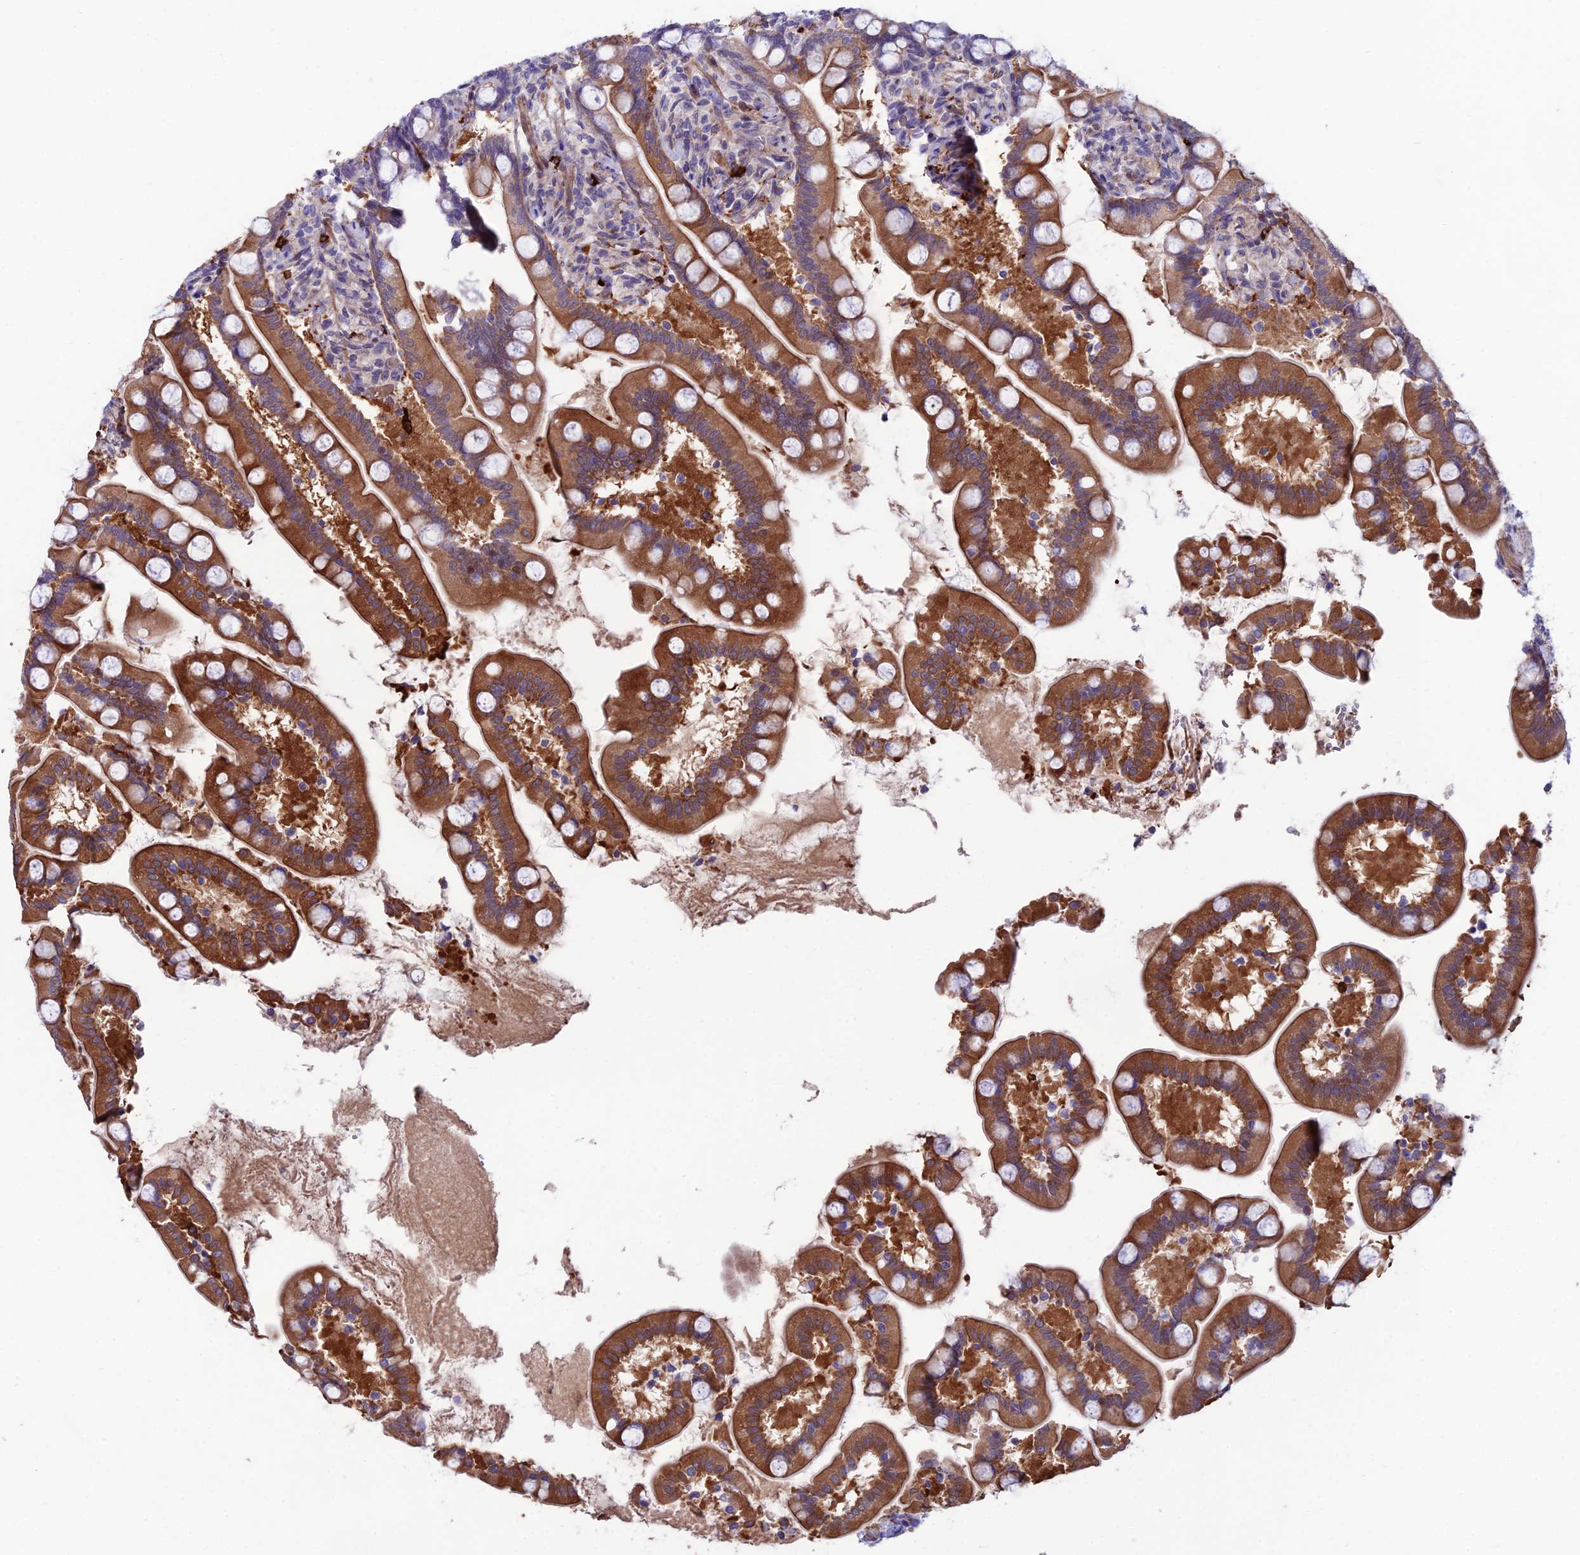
{"staining": {"intensity": "strong", "quantity": ">75%", "location": "cytoplasmic/membranous"}, "tissue": "small intestine", "cell_type": "Glandular cells", "image_type": "normal", "snomed": [{"axis": "morphology", "description": "Normal tissue, NOS"}, {"axis": "topography", "description": "Small intestine"}], "caption": "Immunohistochemistry (IHC) micrograph of benign small intestine: human small intestine stained using IHC exhibits high levels of strong protein expression localized specifically in the cytoplasmic/membranous of glandular cells, appearing as a cytoplasmic/membranous brown color.", "gene": "COL6A6", "patient": {"sex": "female", "age": 64}}